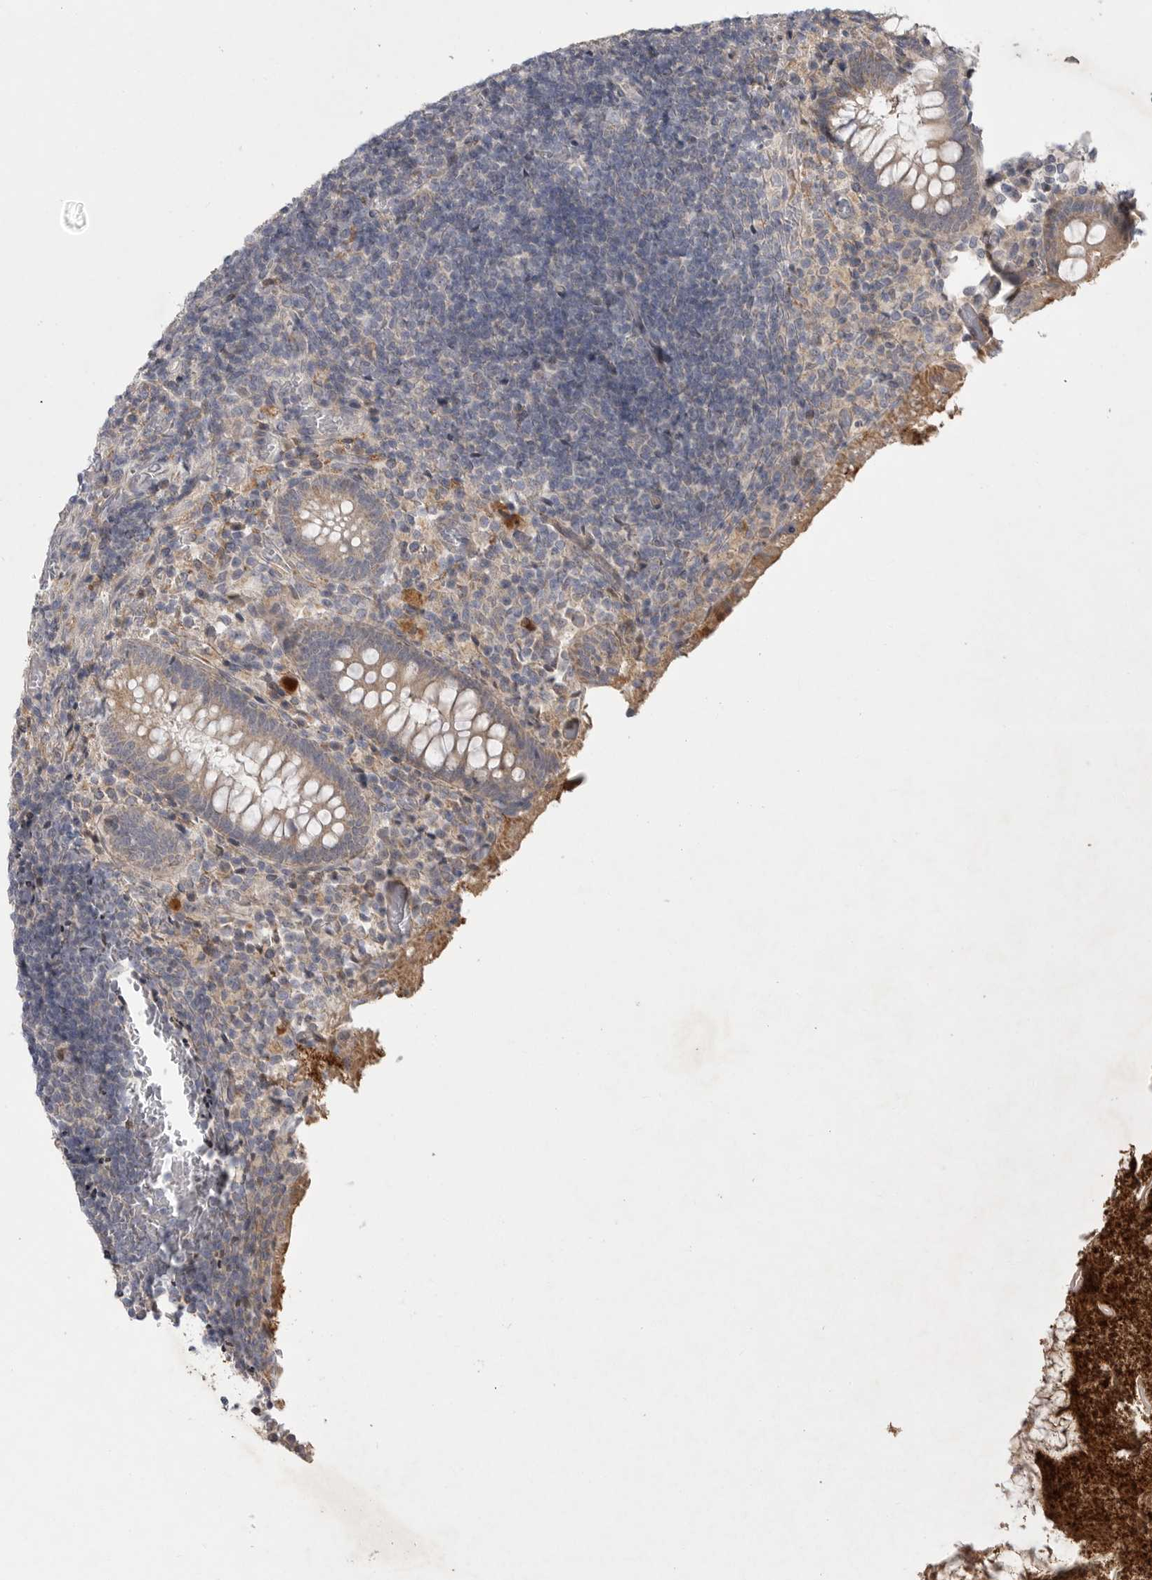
{"staining": {"intensity": "moderate", "quantity": ">75%", "location": "cytoplasmic/membranous"}, "tissue": "appendix", "cell_type": "Glandular cells", "image_type": "normal", "snomed": [{"axis": "morphology", "description": "Normal tissue, NOS"}, {"axis": "topography", "description": "Appendix"}], "caption": "Immunohistochemical staining of unremarkable human appendix displays medium levels of moderate cytoplasmic/membranous expression in about >75% of glandular cells. (Stains: DAB in brown, nuclei in blue, Microscopy: brightfield microscopy at high magnification).", "gene": "FBXO43", "patient": {"sex": "female", "age": 17}}